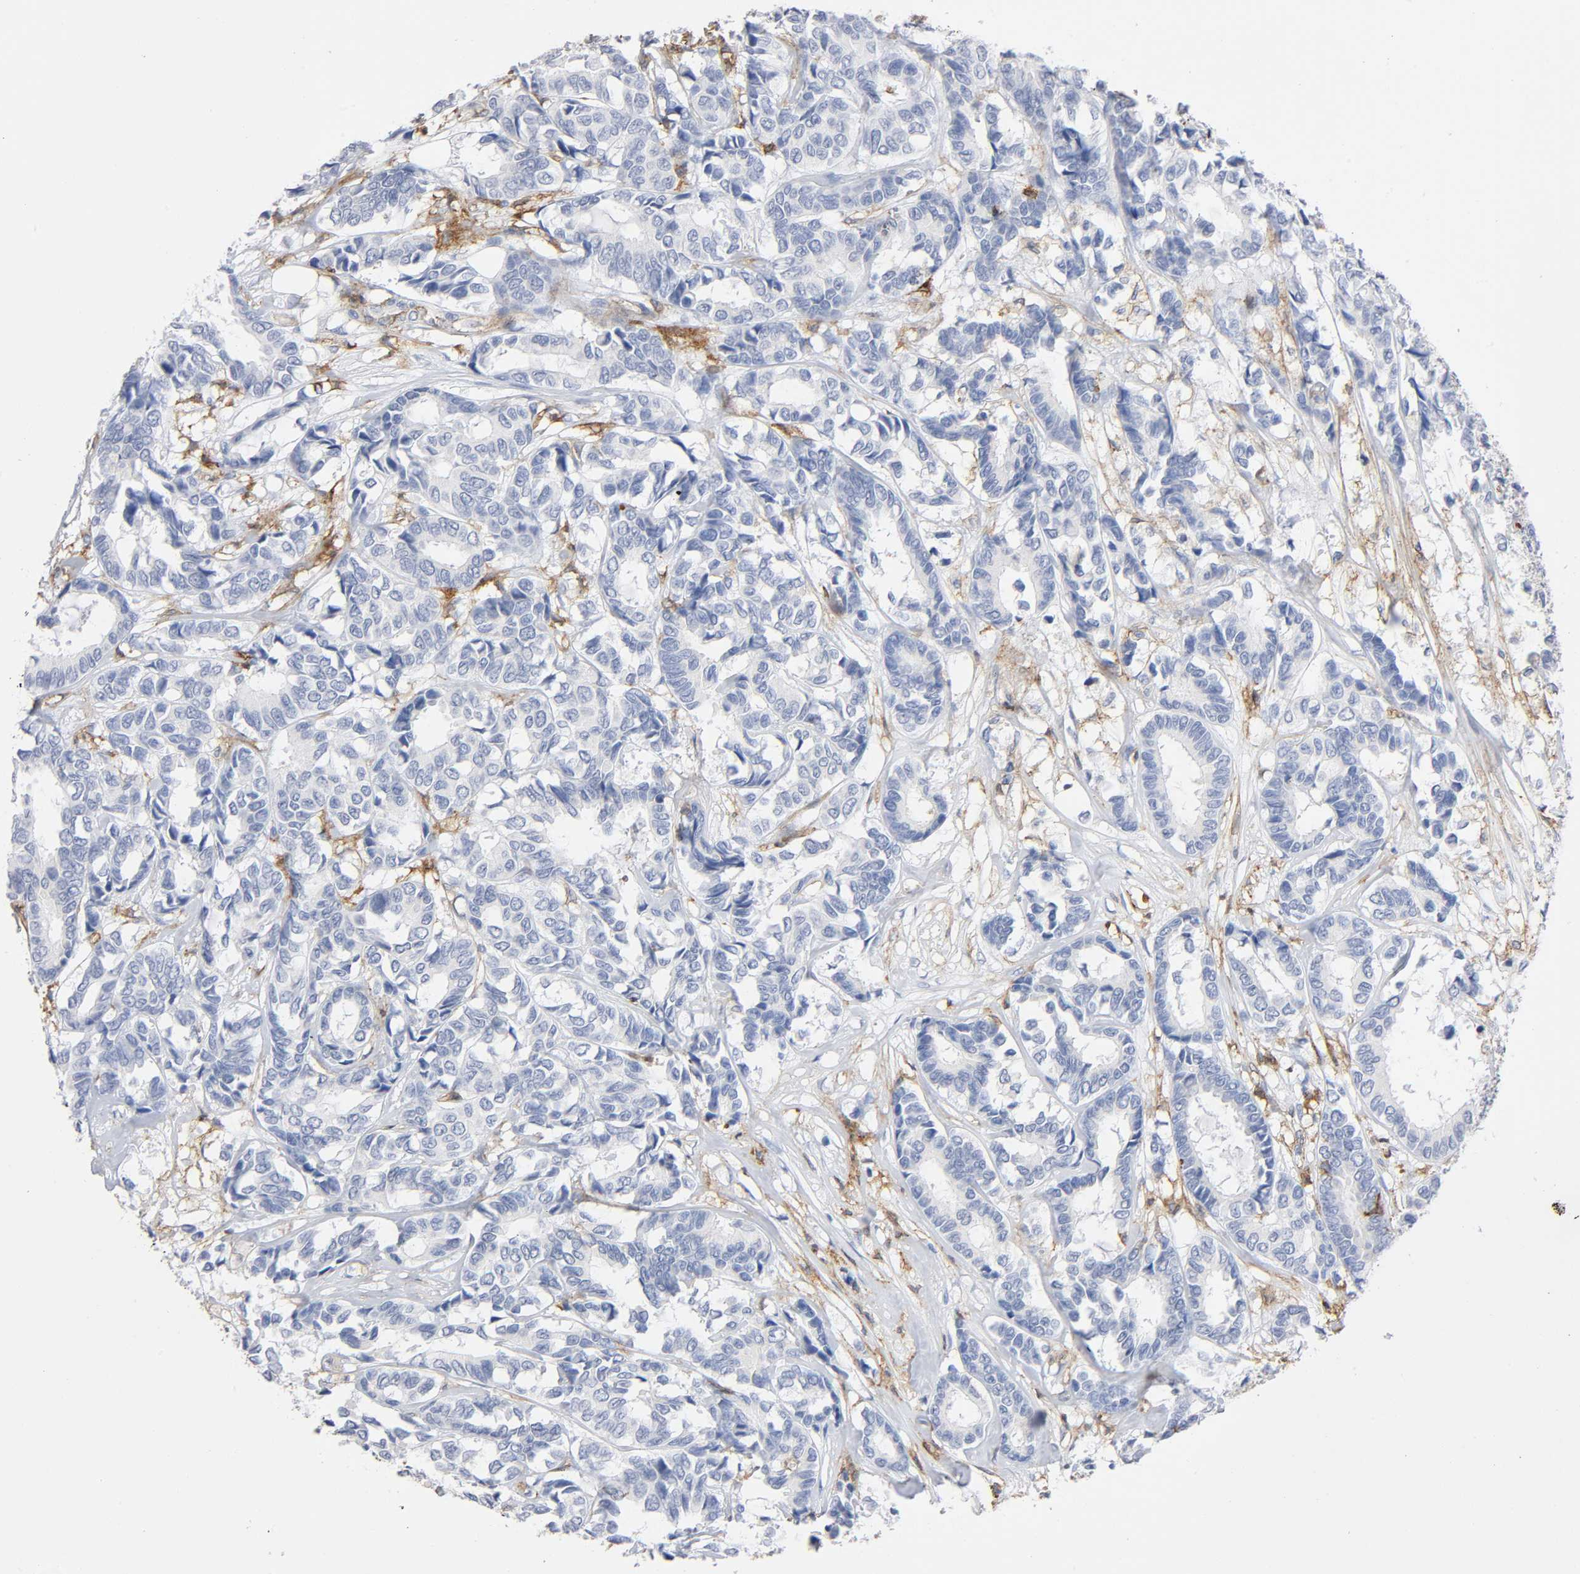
{"staining": {"intensity": "negative", "quantity": "none", "location": "none"}, "tissue": "breast cancer", "cell_type": "Tumor cells", "image_type": "cancer", "snomed": [{"axis": "morphology", "description": "Duct carcinoma"}, {"axis": "topography", "description": "Breast"}], "caption": "Immunohistochemistry image of neoplastic tissue: intraductal carcinoma (breast) stained with DAB demonstrates no significant protein staining in tumor cells.", "gene": "LYN", "patient": {"sex": "female", "age": 87}}